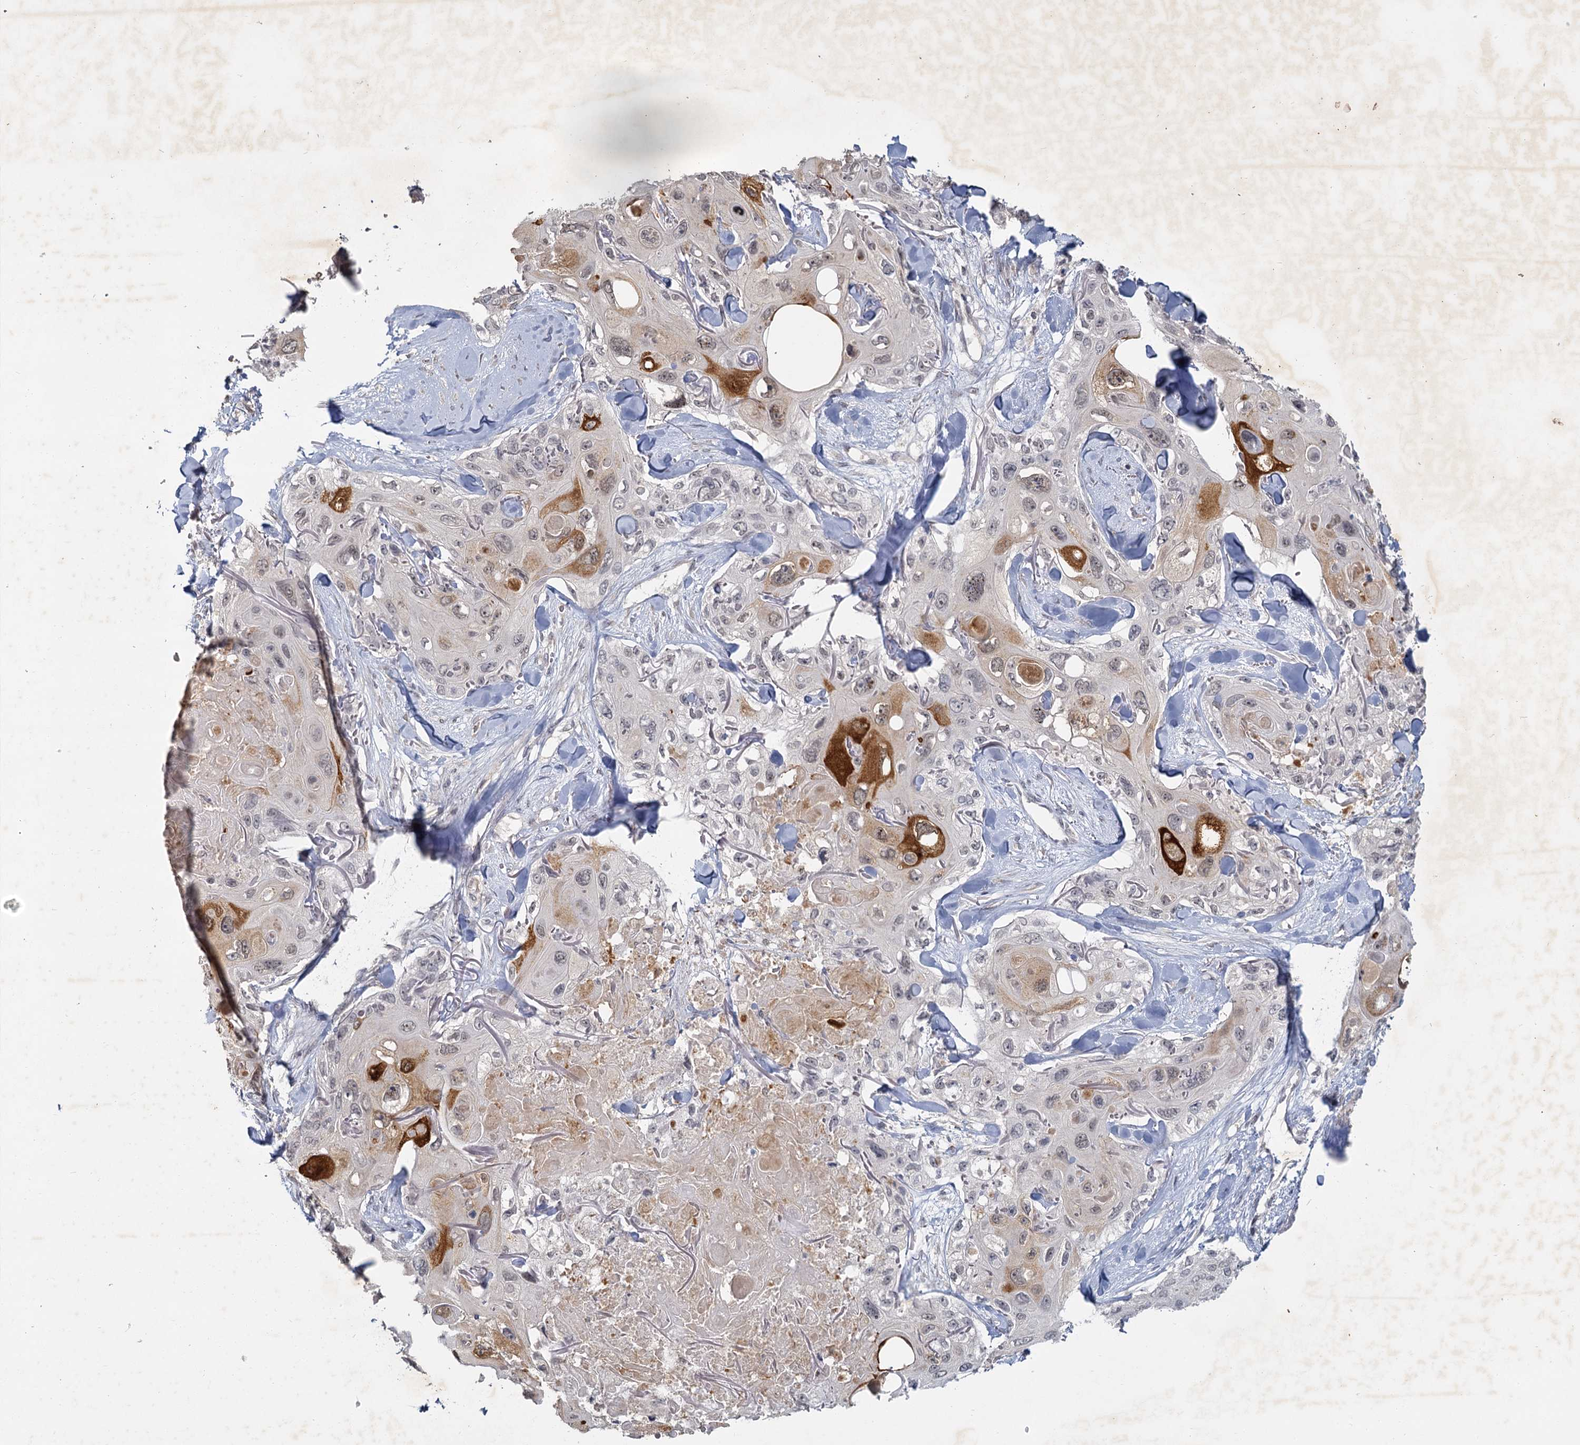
{"staining": {"intensity": "strong", "quantity": "<25%", "location": "cytoplasmic/membranous"}, "tissue": "skin cancer", "cell_type": "Tumor cells", "image_type": "cancer", "snomed": [{"axis": "morphology", "description": "Normal tissue, NOS"}, {"axis": "morphology", "description": "Squamous cell carcinoma, NOS"}, {"axis": "topography", "description": "Skin"}], "caption": "Immunohistochemical staining of human squamous cell carcinoma (skin) displays strong cytoplasmic/membranous protein staining in about <25% of tumor cells.", "gene": "MUCL1", "patient": {"sex": "male", "age": 72}}